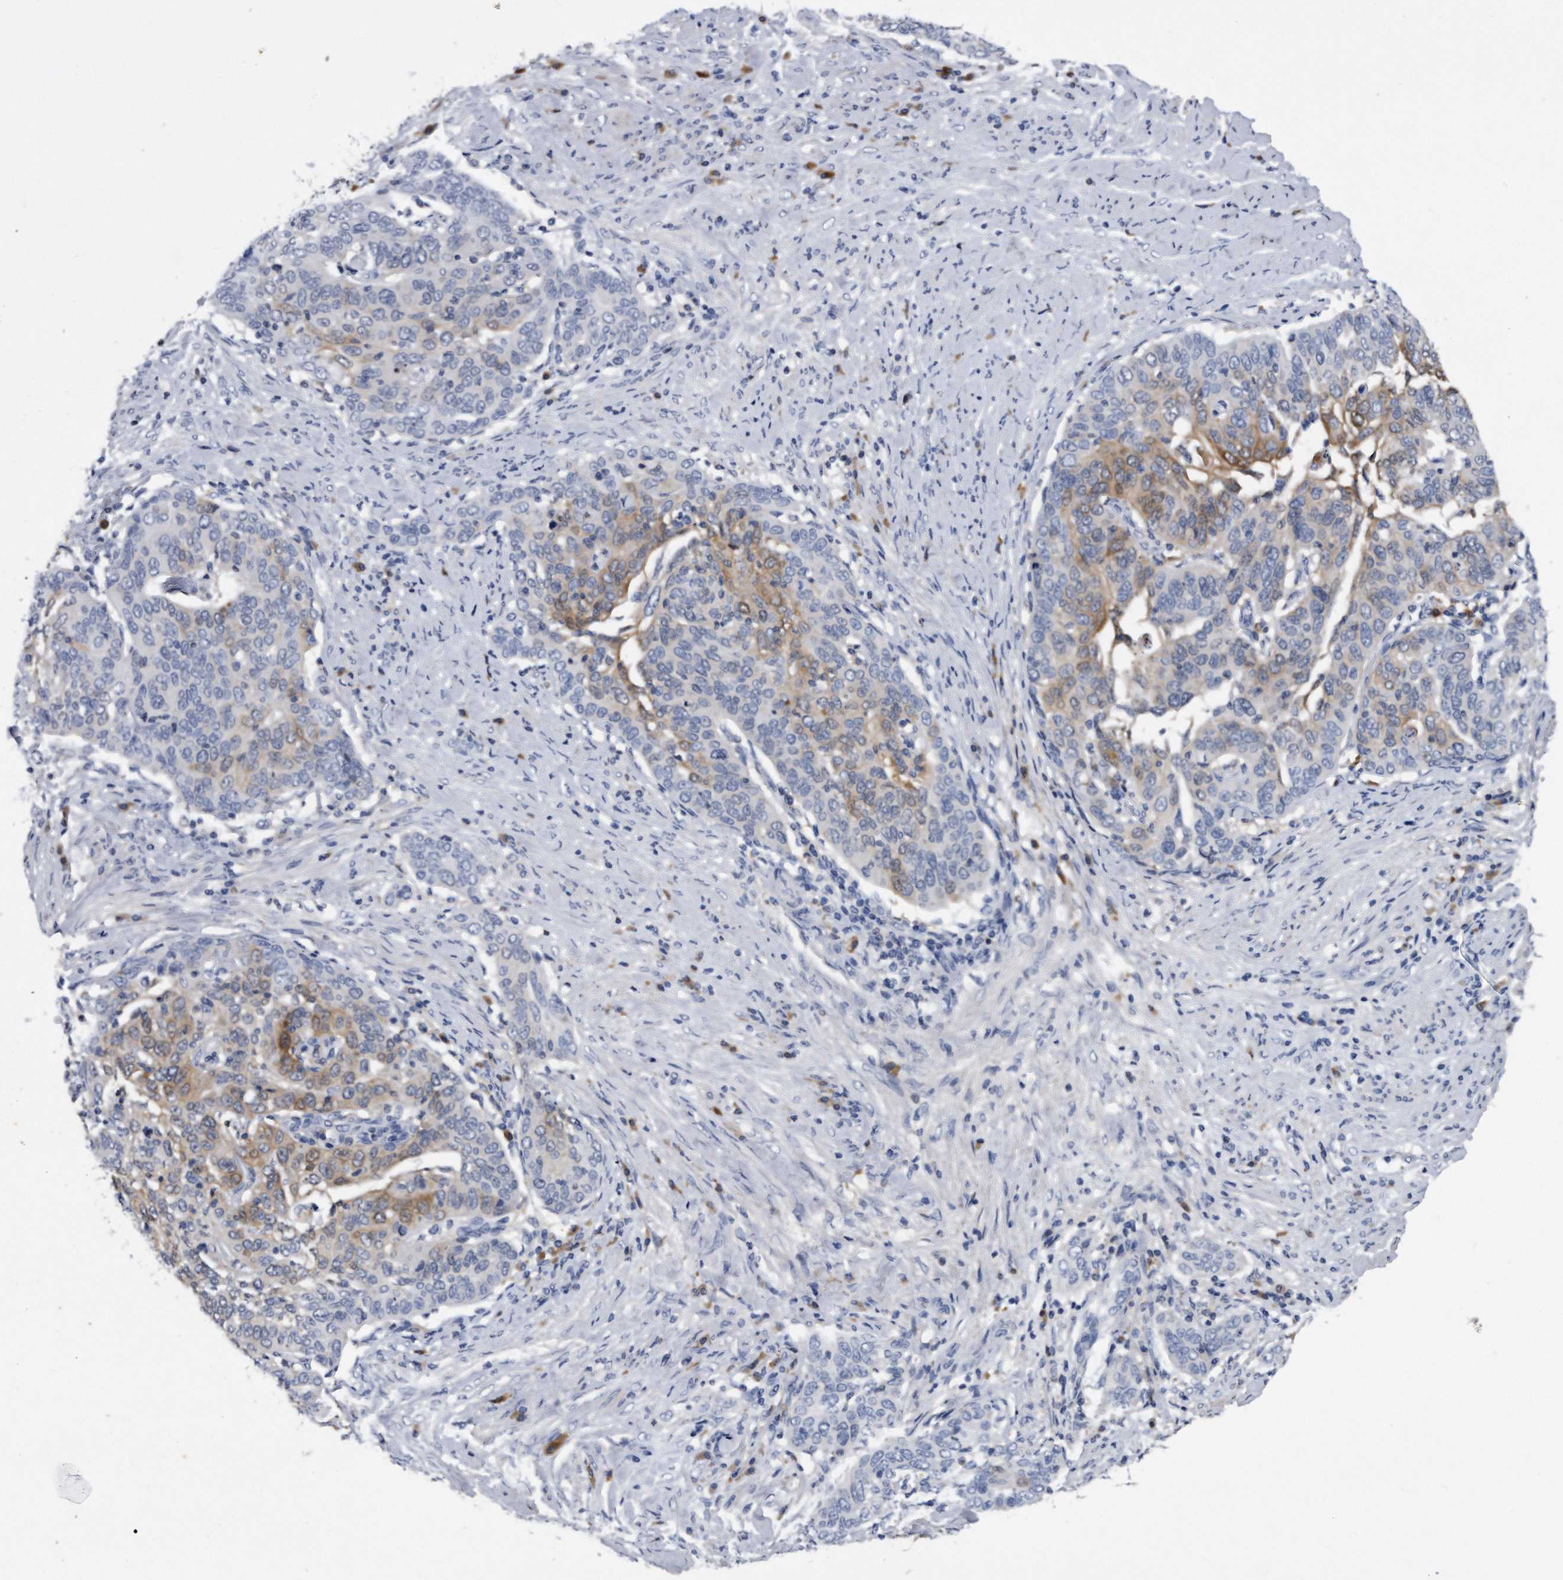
{"staining": {"intensity": "moderate", "quantity": "<25%", "location": "cytoplasmic/membranous"}, "tissue": "cervical cancer", "cell_type": "Tumor cells", "image_type": "cancer", "snomed": [{"axis": "morphology", "description": "Squamous cell carcinoma, NOS"}, {"axis": "topography", "description": "Cervix"}], "caption": "Tumor cells show moderate cytoplasmic/membranous expression in about <25% of cells in cervical squamous cell carcinoma.", "gene": "ASNS", "patient": {"sex": "female", "age": 60}}